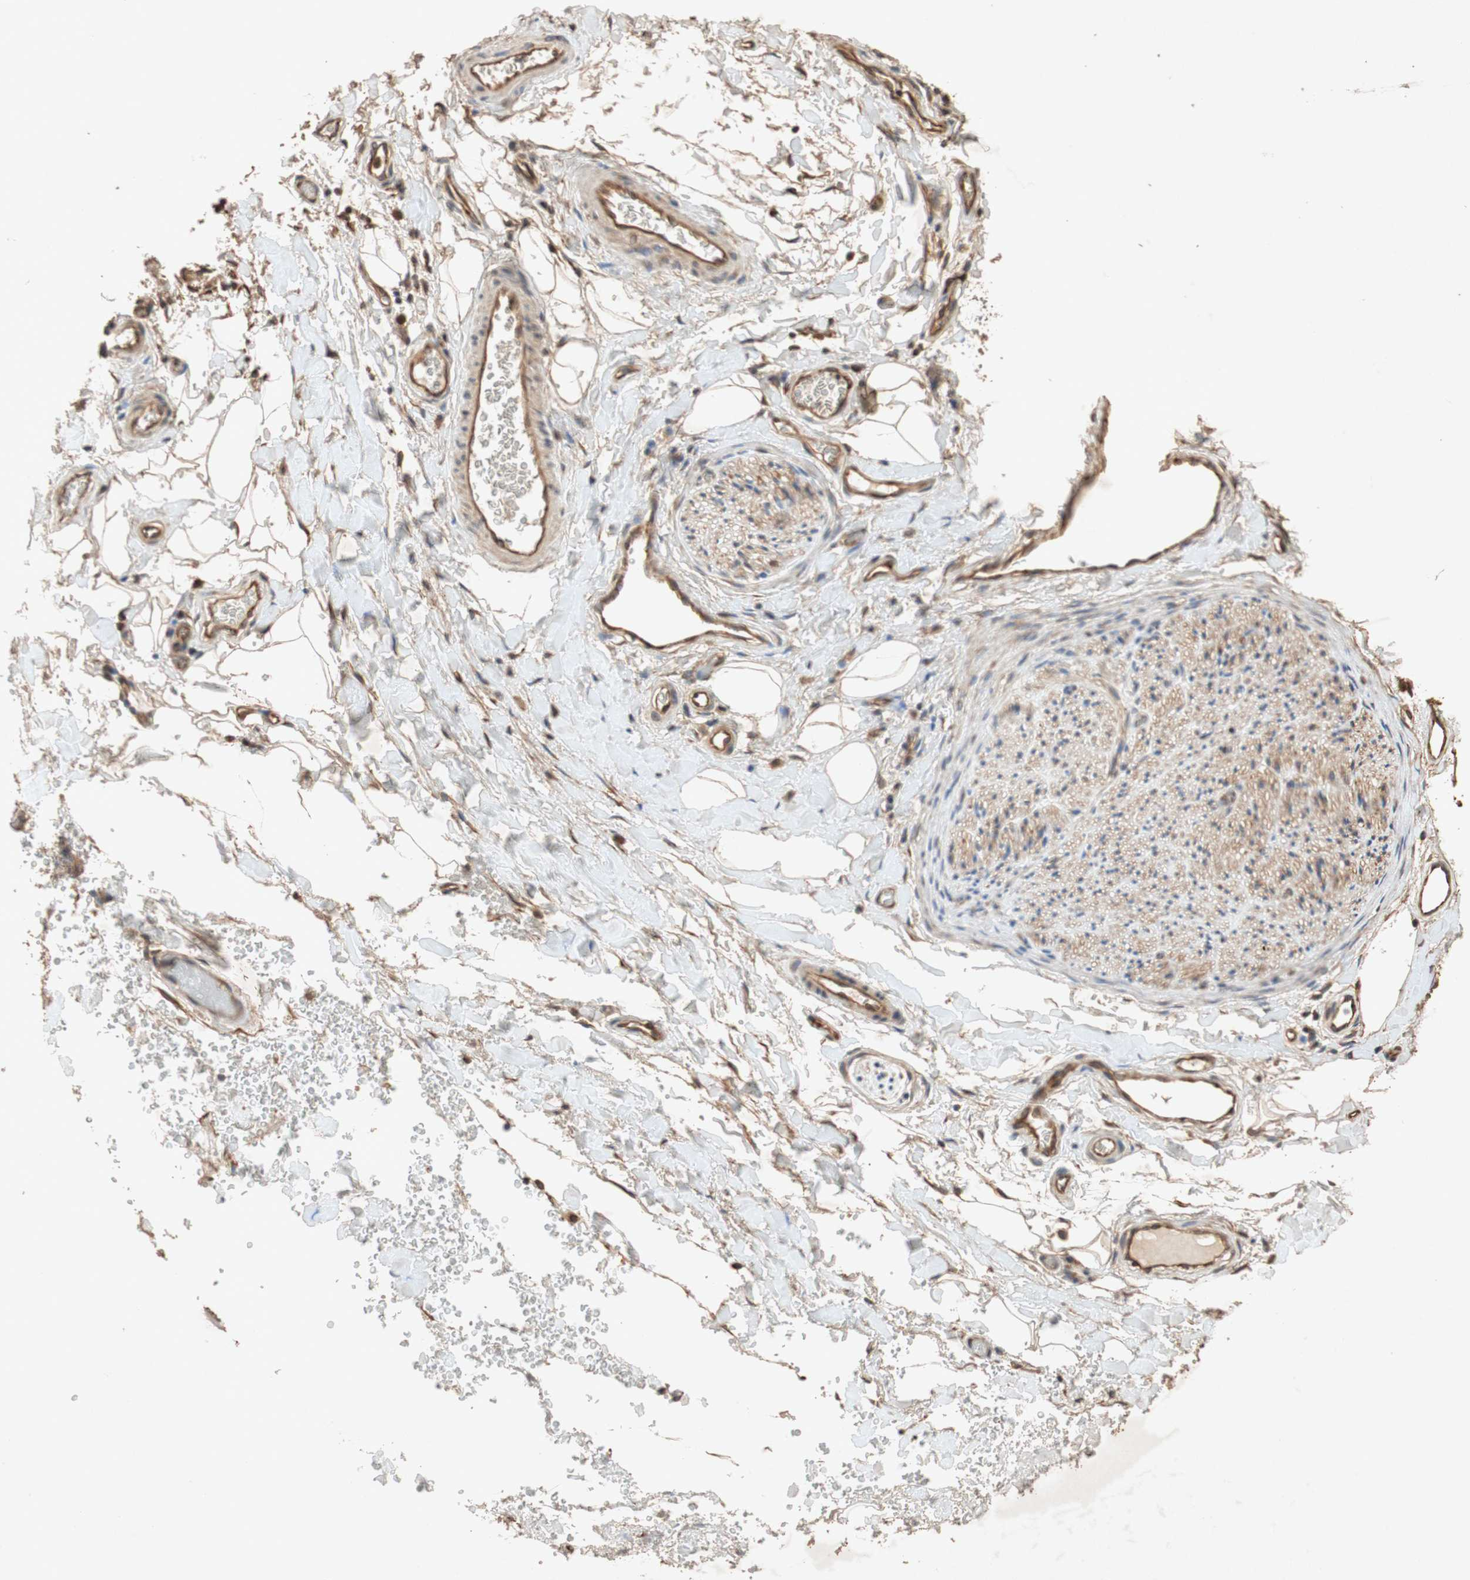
{"staining": {"intensity": "strong", "quantity": ">75%", "location": "cytoplasmic/membranous"}, "tissue": "adipose tissue", "cell_type": "Adipocytes", "image_type": "normal", "snomed": [{"axis": "morphology", "description": "Normal tissue, NOS"}, {"axis": "morphology", "description": "Carcinoma, NOS"}, {"axis": "topography", "description": "Pancreas"}, {"axis": "topography", "description": "Peripheral nerve tissue"}], "caption": "Human adipose tissue stained with a brown dye shows strong cytoplasmic/membranous positive staining in about >75% of adipocytes.", "gene": "TUBB", "patient": {"sex": "female", "age": 29}}